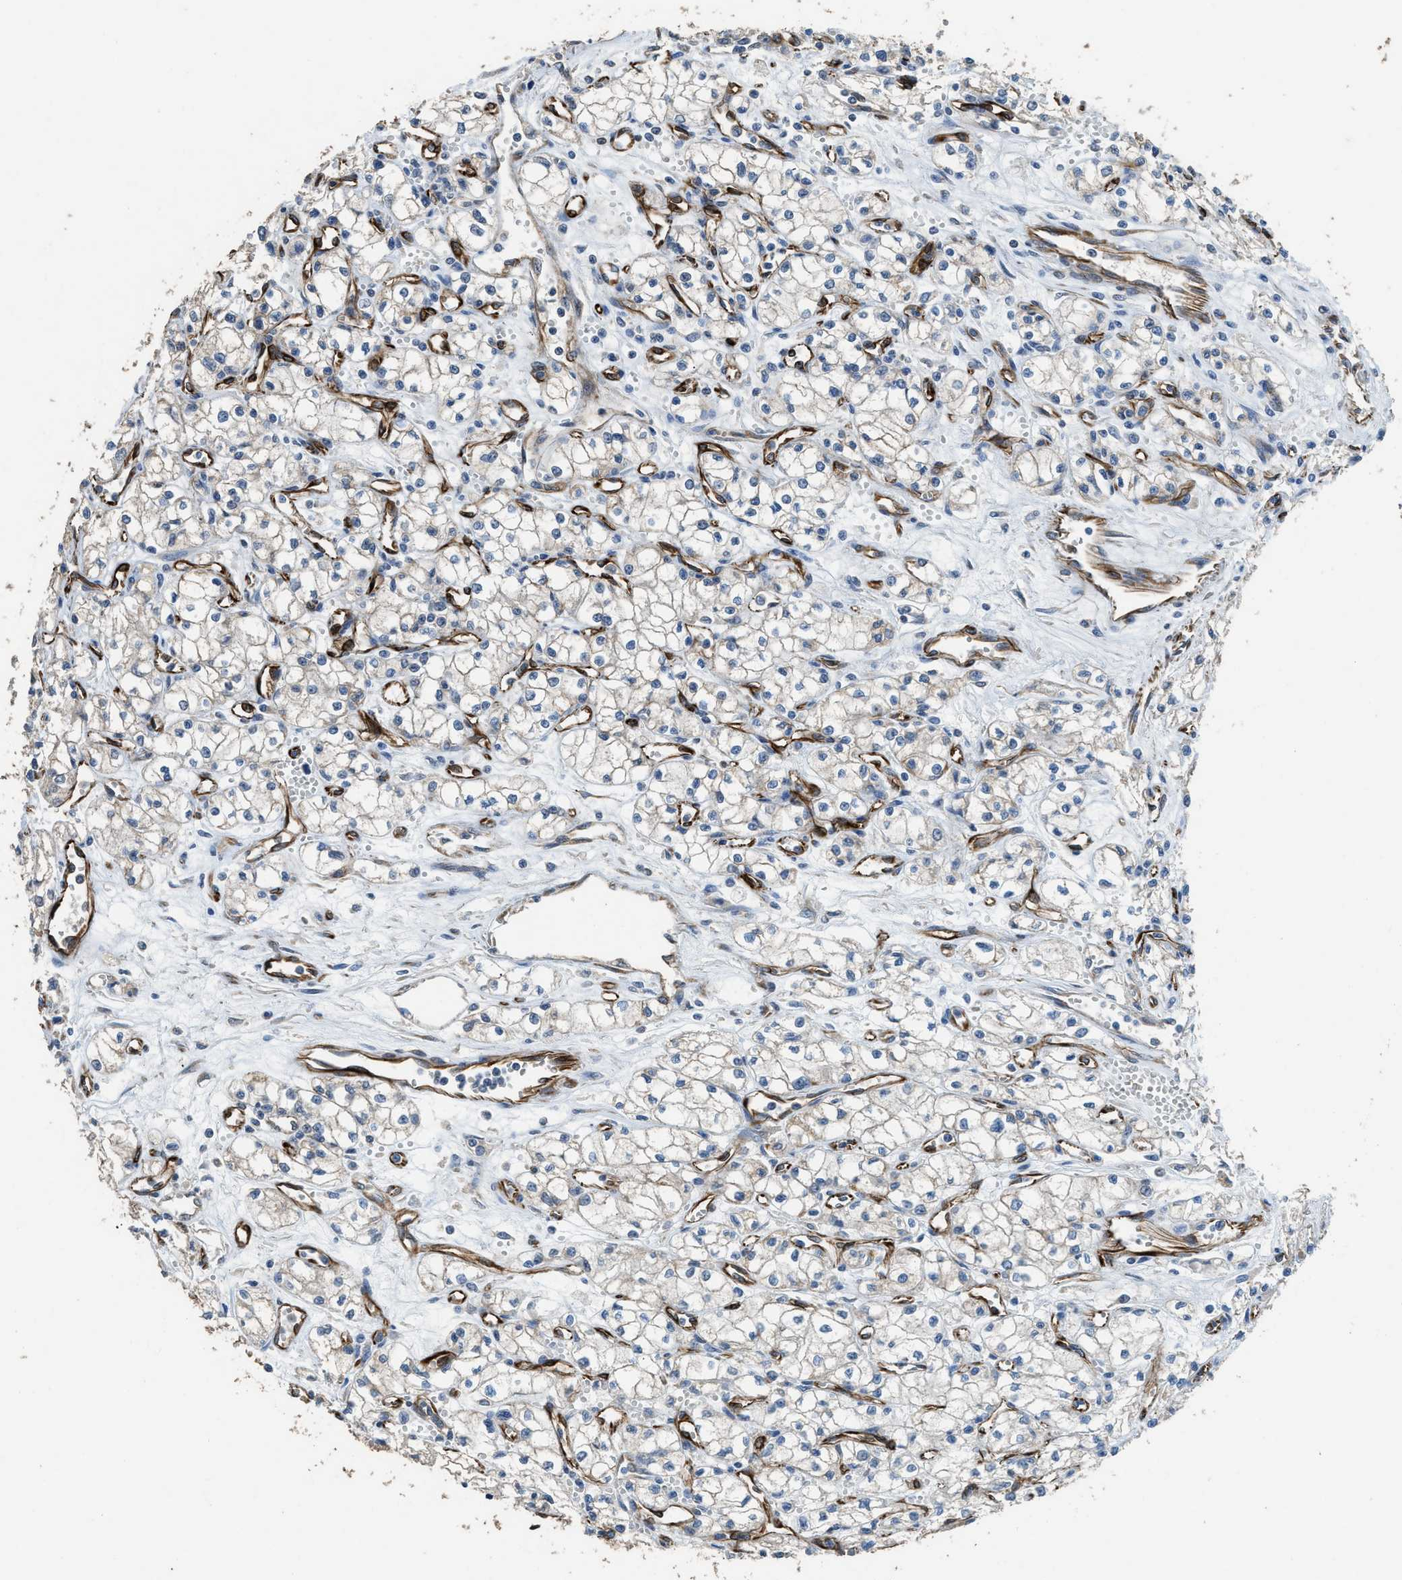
{"staining": {"intensity": "negative", "quantity": "none", "location": "none"}, "tissue": "renal cancer", "cell_type": "Tumor cells", "image_type": "cancer", "snomed": [{"axis": "morphology", "description": "Normal tissue, NOS"}, {"axis": "morphology", "description": "Adenocarcinoma, NOS"}, {"axis": "topography", "description": "Kidney"}], "caption": "Immunohistochemistry (IHC) histopathology image of neoplastic tissue: renal cancer (adenocarcinoma) stained with DAB demonstrates no significant protein positivity in tumor cells.", "gene": "SYNM", "patient": {"sex": "male", "age": 59}}